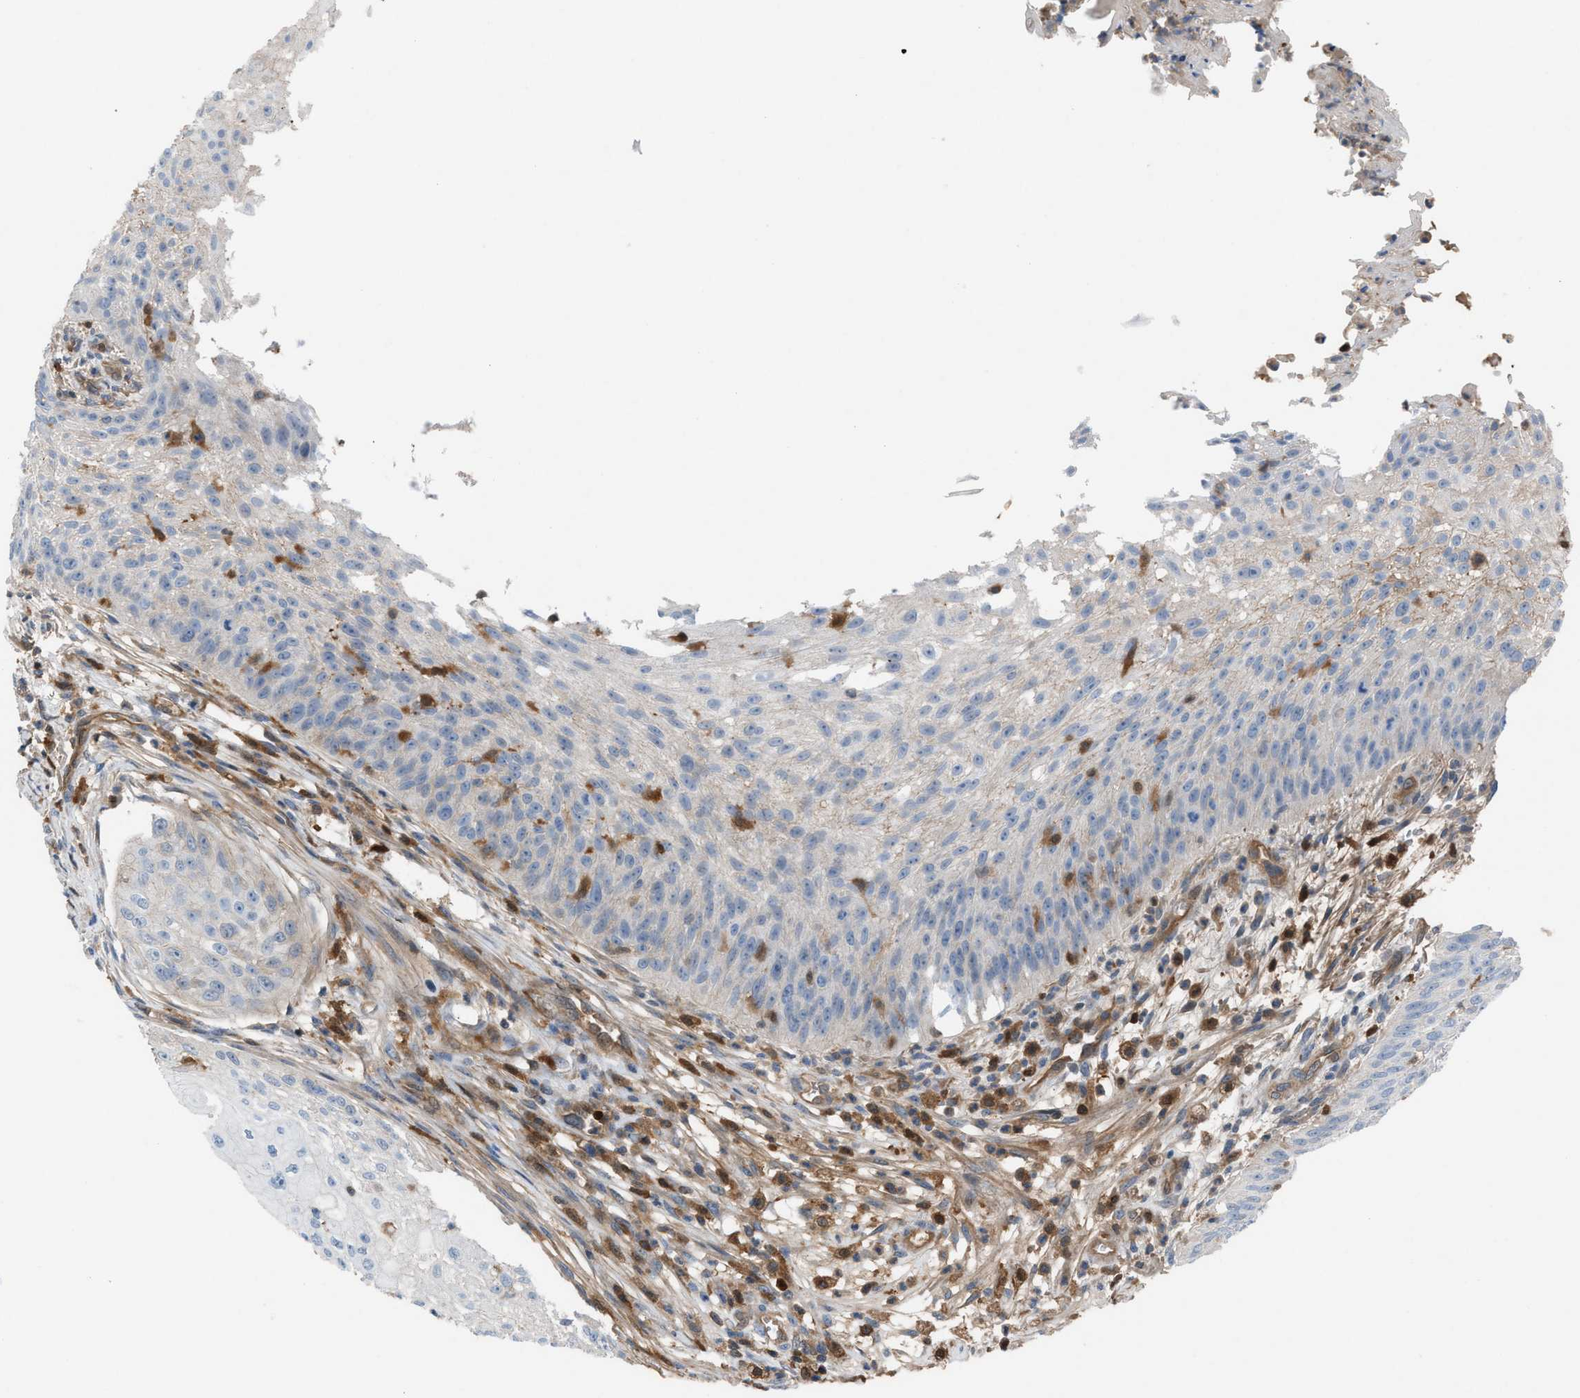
{"staining": {"intensity": "negative", "quantity": "none", "location": "none"}, "tissue": "skin cancer", "cell_type": "Tumor cells", "image_type": "cancer", "snomed": [{"axis": "morphology", "description": "Squamous cell carcinoma, NOS"}, {"axis": "topography", "description": "Skin"}], "caption": "A high-resolution histopathology image shows immunohistochemistry staining of squamous cell carcinoma (skin), which demonstrates no significant expression in tumor cells.", "gene": "TPK1", "patient": {"sex": "female", "age": 80}}